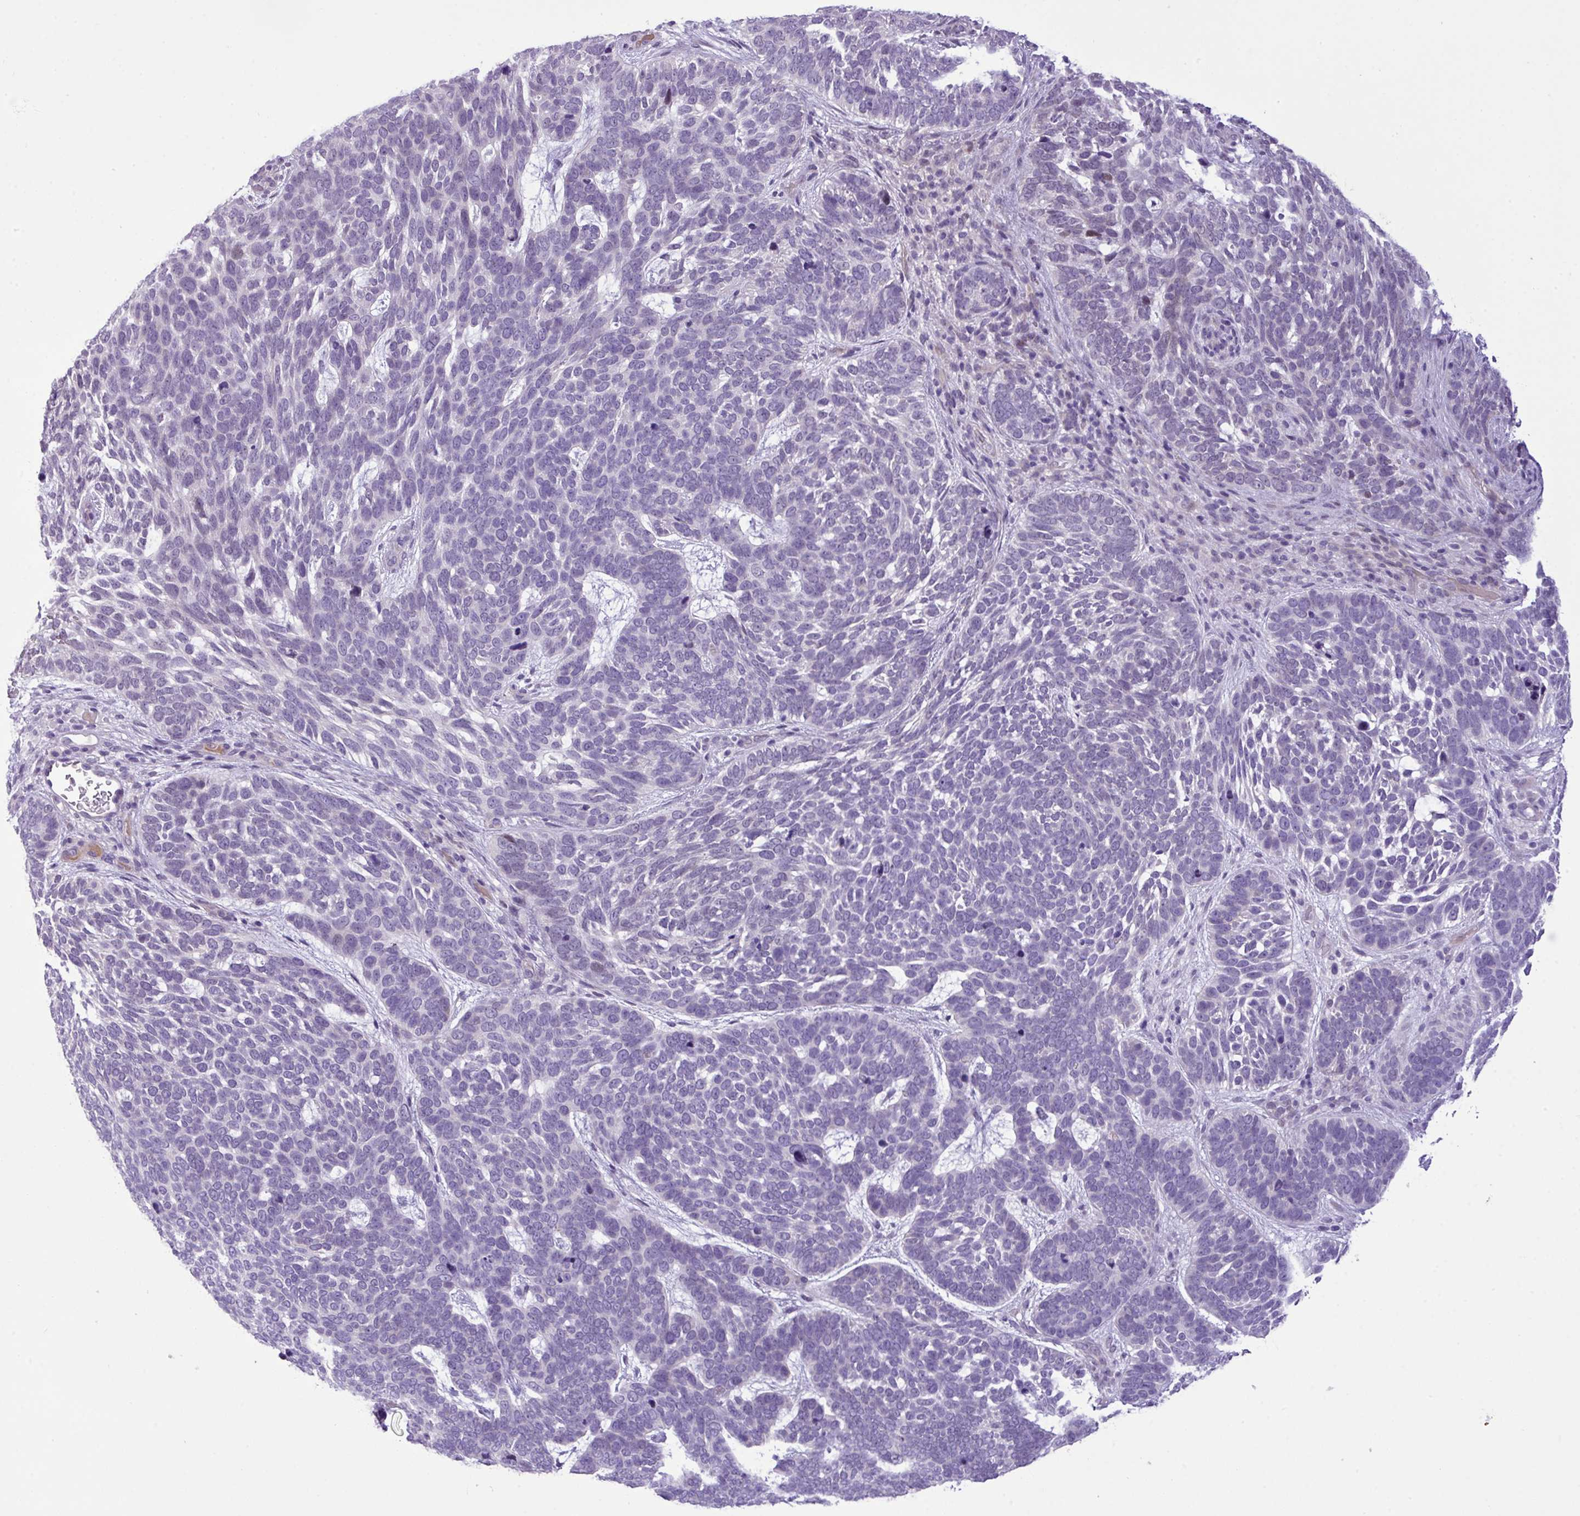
{"staining": {"intensity": "negative", "quantity": "none", "location": "none"}, "tissue": "skin cancer", "cell_type": "Tumor cells", "image_type": "cancer", "snomed": [{"axis": "morphology", "description": "Basal cell carcinoma"}, {"axis": "topography", "description": "Skin"}], "caption": "Immunohistochemistry (IHC) photomicrograph of neoplastic tissue: human basal cell carcinoma (skin) stained with DAB reveals no significant protein positivity in tumor cells.", "gene": "YLPM1", "patient": {"sex": "female", "age": 85}}